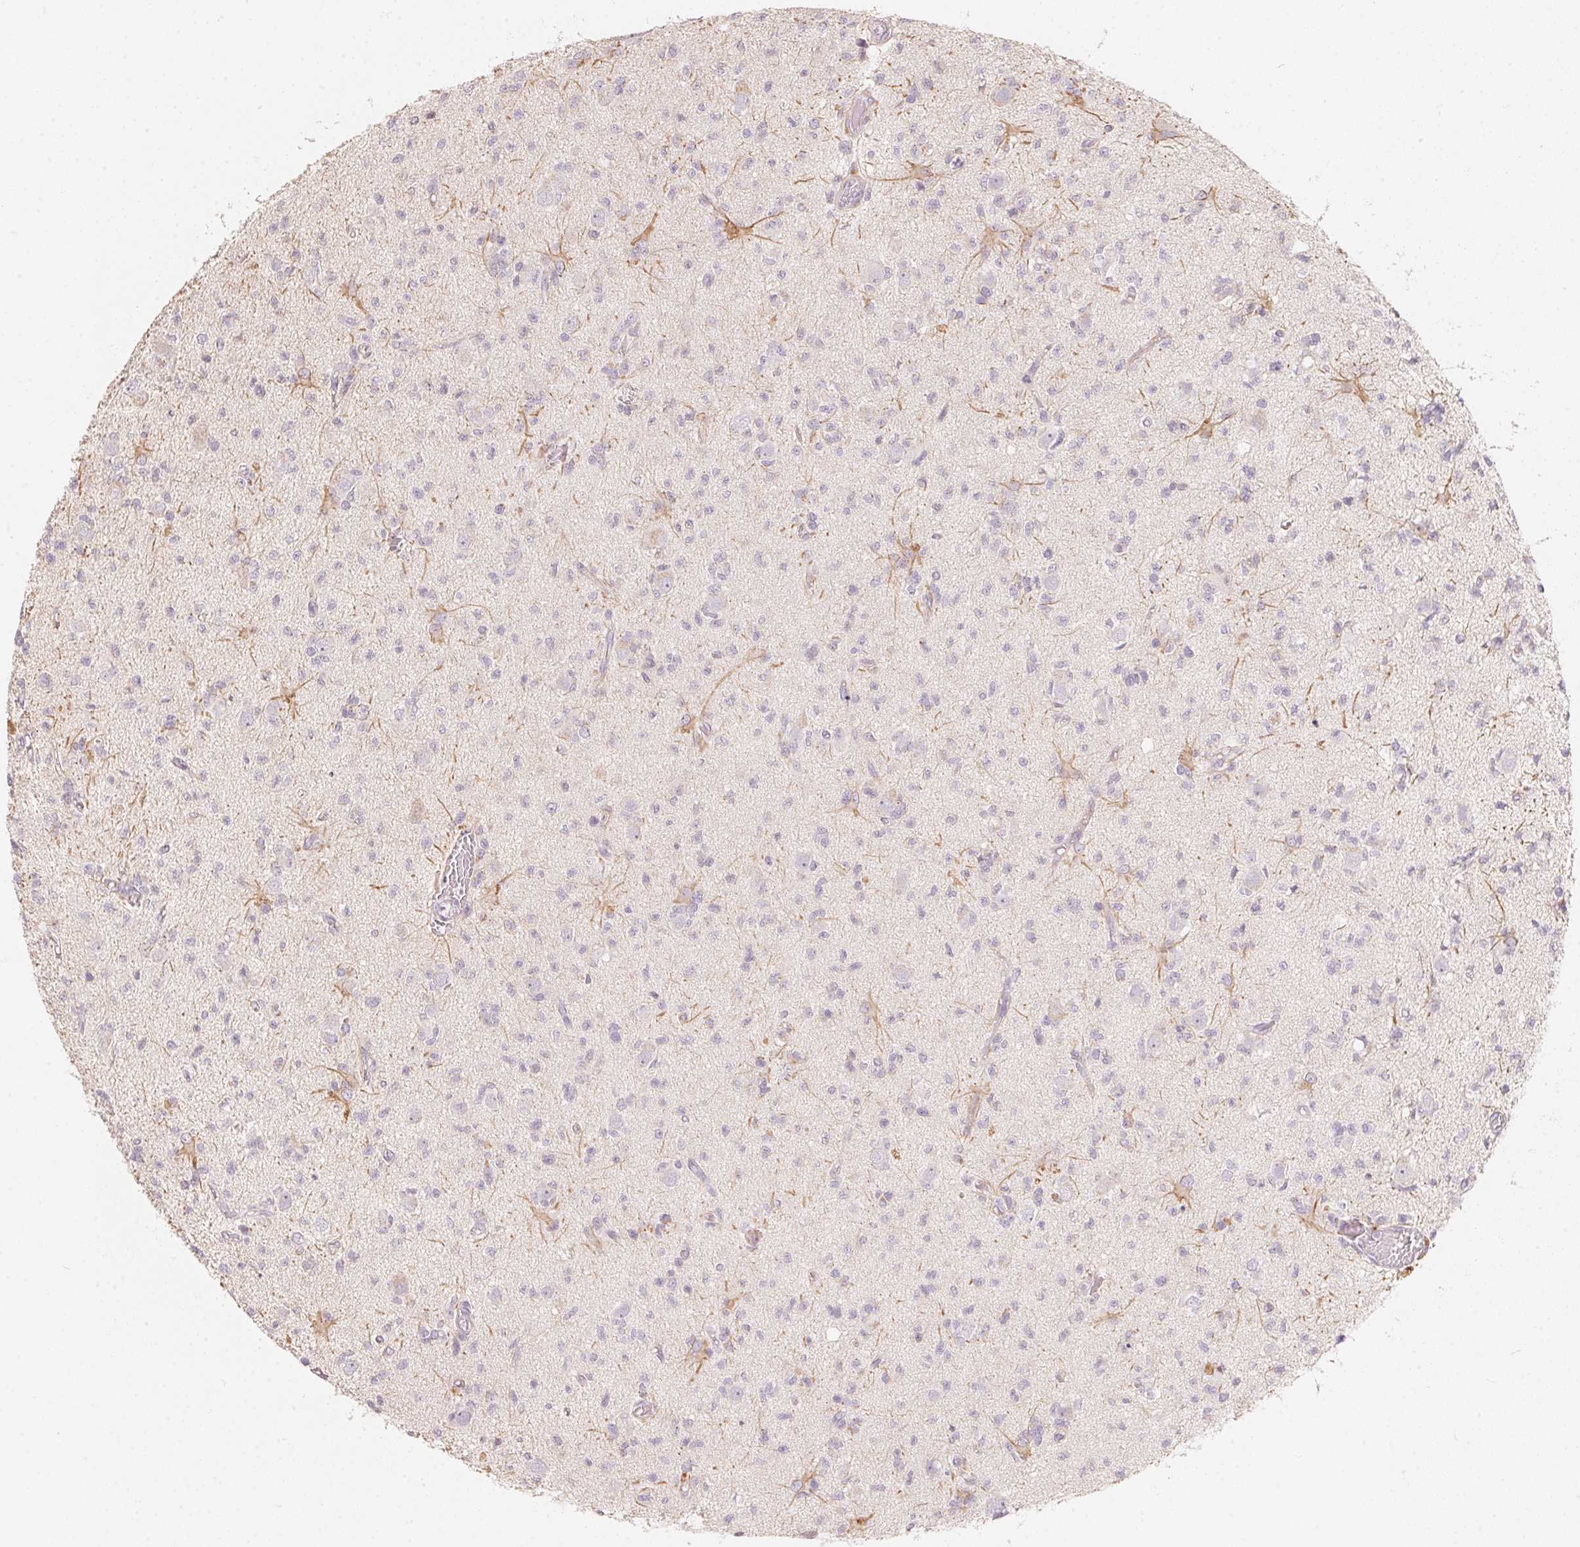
{"staining": {"intensity": "negative", "quantity": "none", "location": "none"}, "tissue": "glioma", "cell_type": "Tumor cells", "image_type": "cancer", "snomed": [{"axis": "morphology", "description": "Glioma, malignant, Low grade"}, {"axis": "topography", "description": "Brain"}], "caption": "A micrograph of malignant low-grade glioma stained for a protein demonstrates no brown staining in tumor cells.", "gene": "TP53AIP1", "patient": {"sex": "male", "age": 64}}